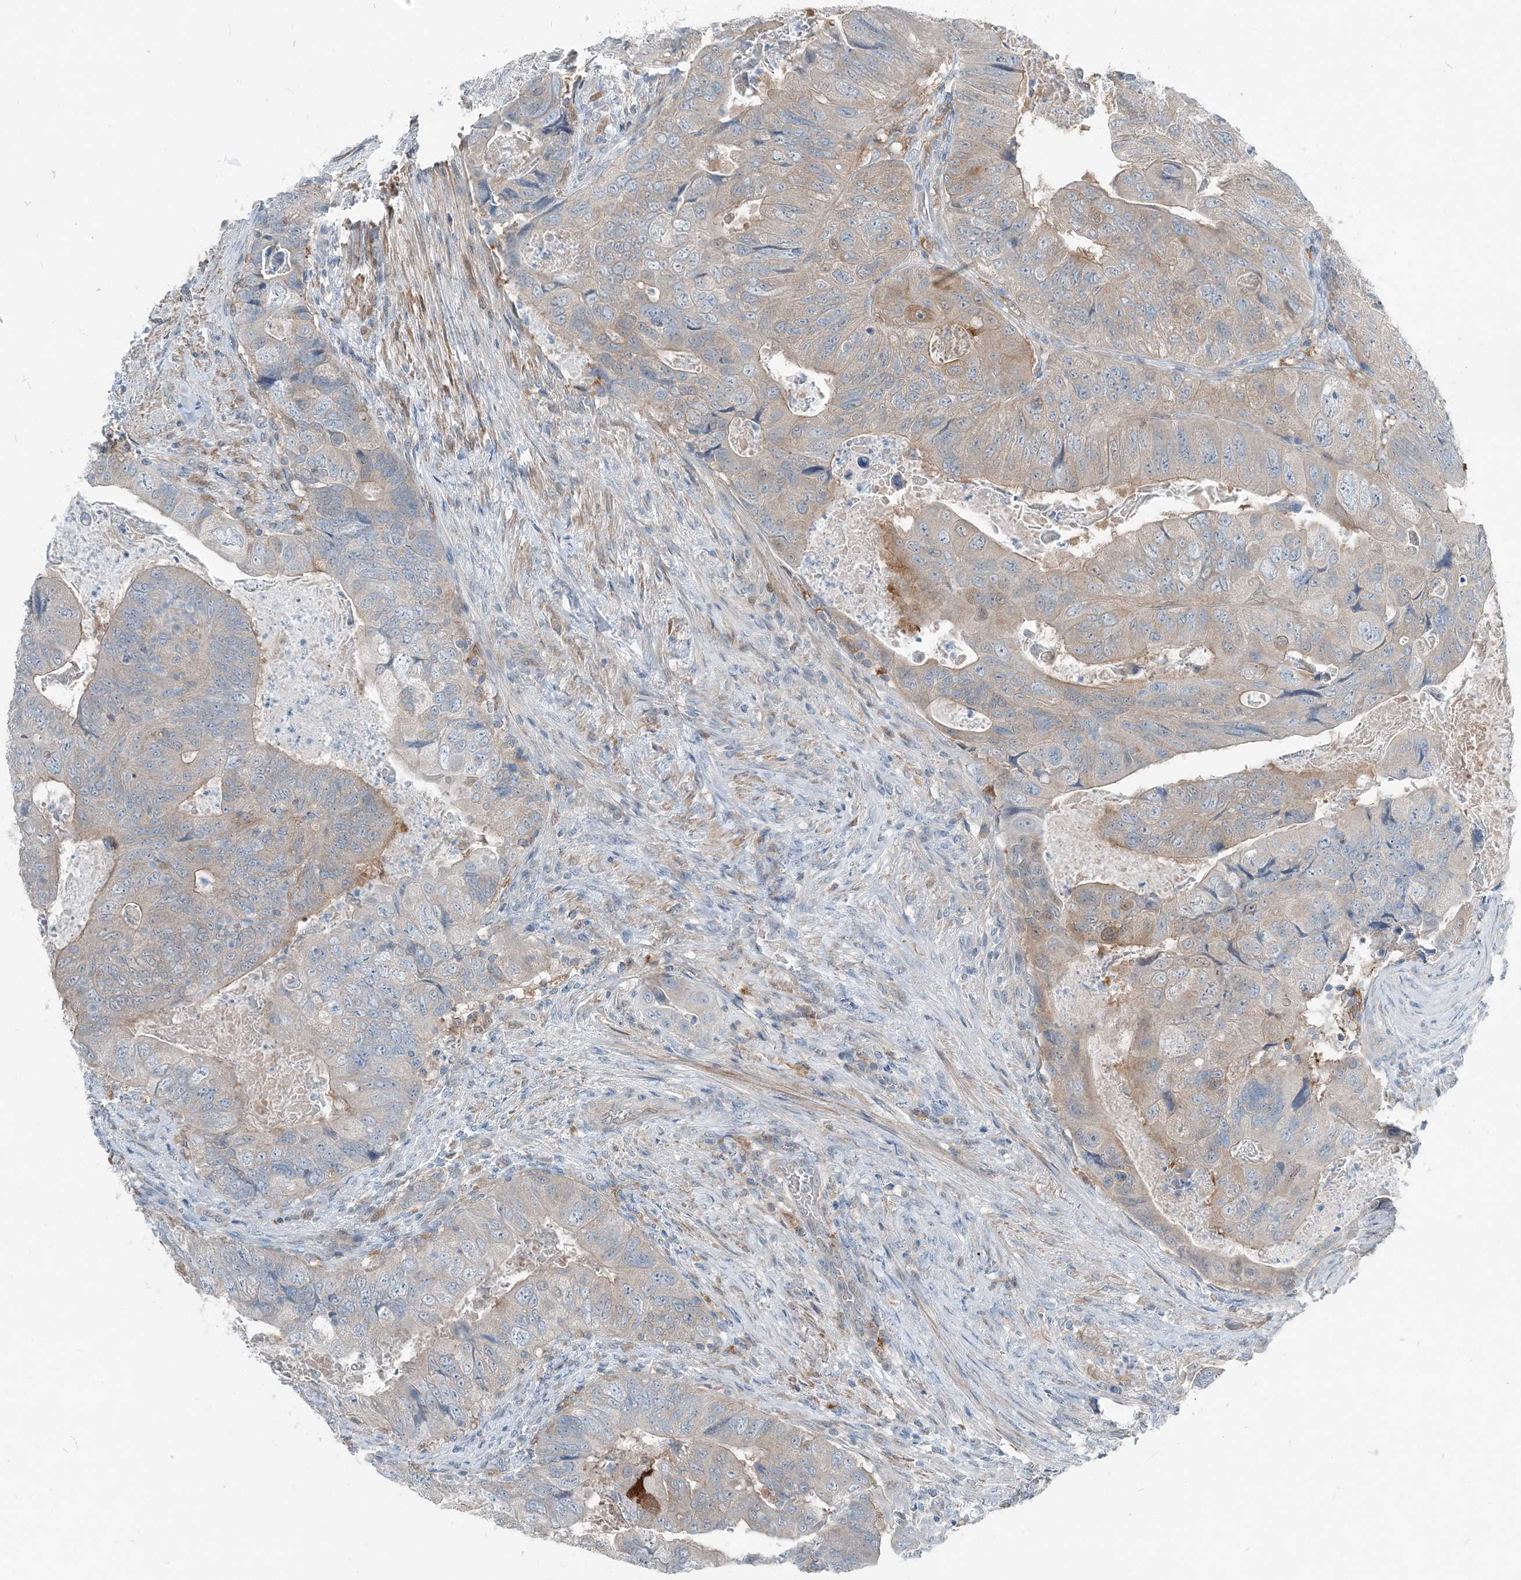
{"staining": {"intensity": "weak", "quantity": "25%-75%", "location": "cytoplasmic/membranous"}, "tissue": "colorectal cancer", "cell_type": "Tumor cells", "image_type": "cancer", "snomed": [{"axis": "morphology", "description": "Adenocarcinoma, NOS"}, {"axis": "topography", "description": "Rectum"}], "caption": "Immunohistochemical staining of colorectal cancer displays weak cytoplasmic/membranous protein positivity in approximately 25%-75% of tumor cells. Using DAB (3,3'-diaminobenzidine) (brown) and hematoxylin (blue) stains, captured at high magnification using brightfield microscopy.", "gene": "ARMH1", "patient": {"sex": "male", "age": 63}}